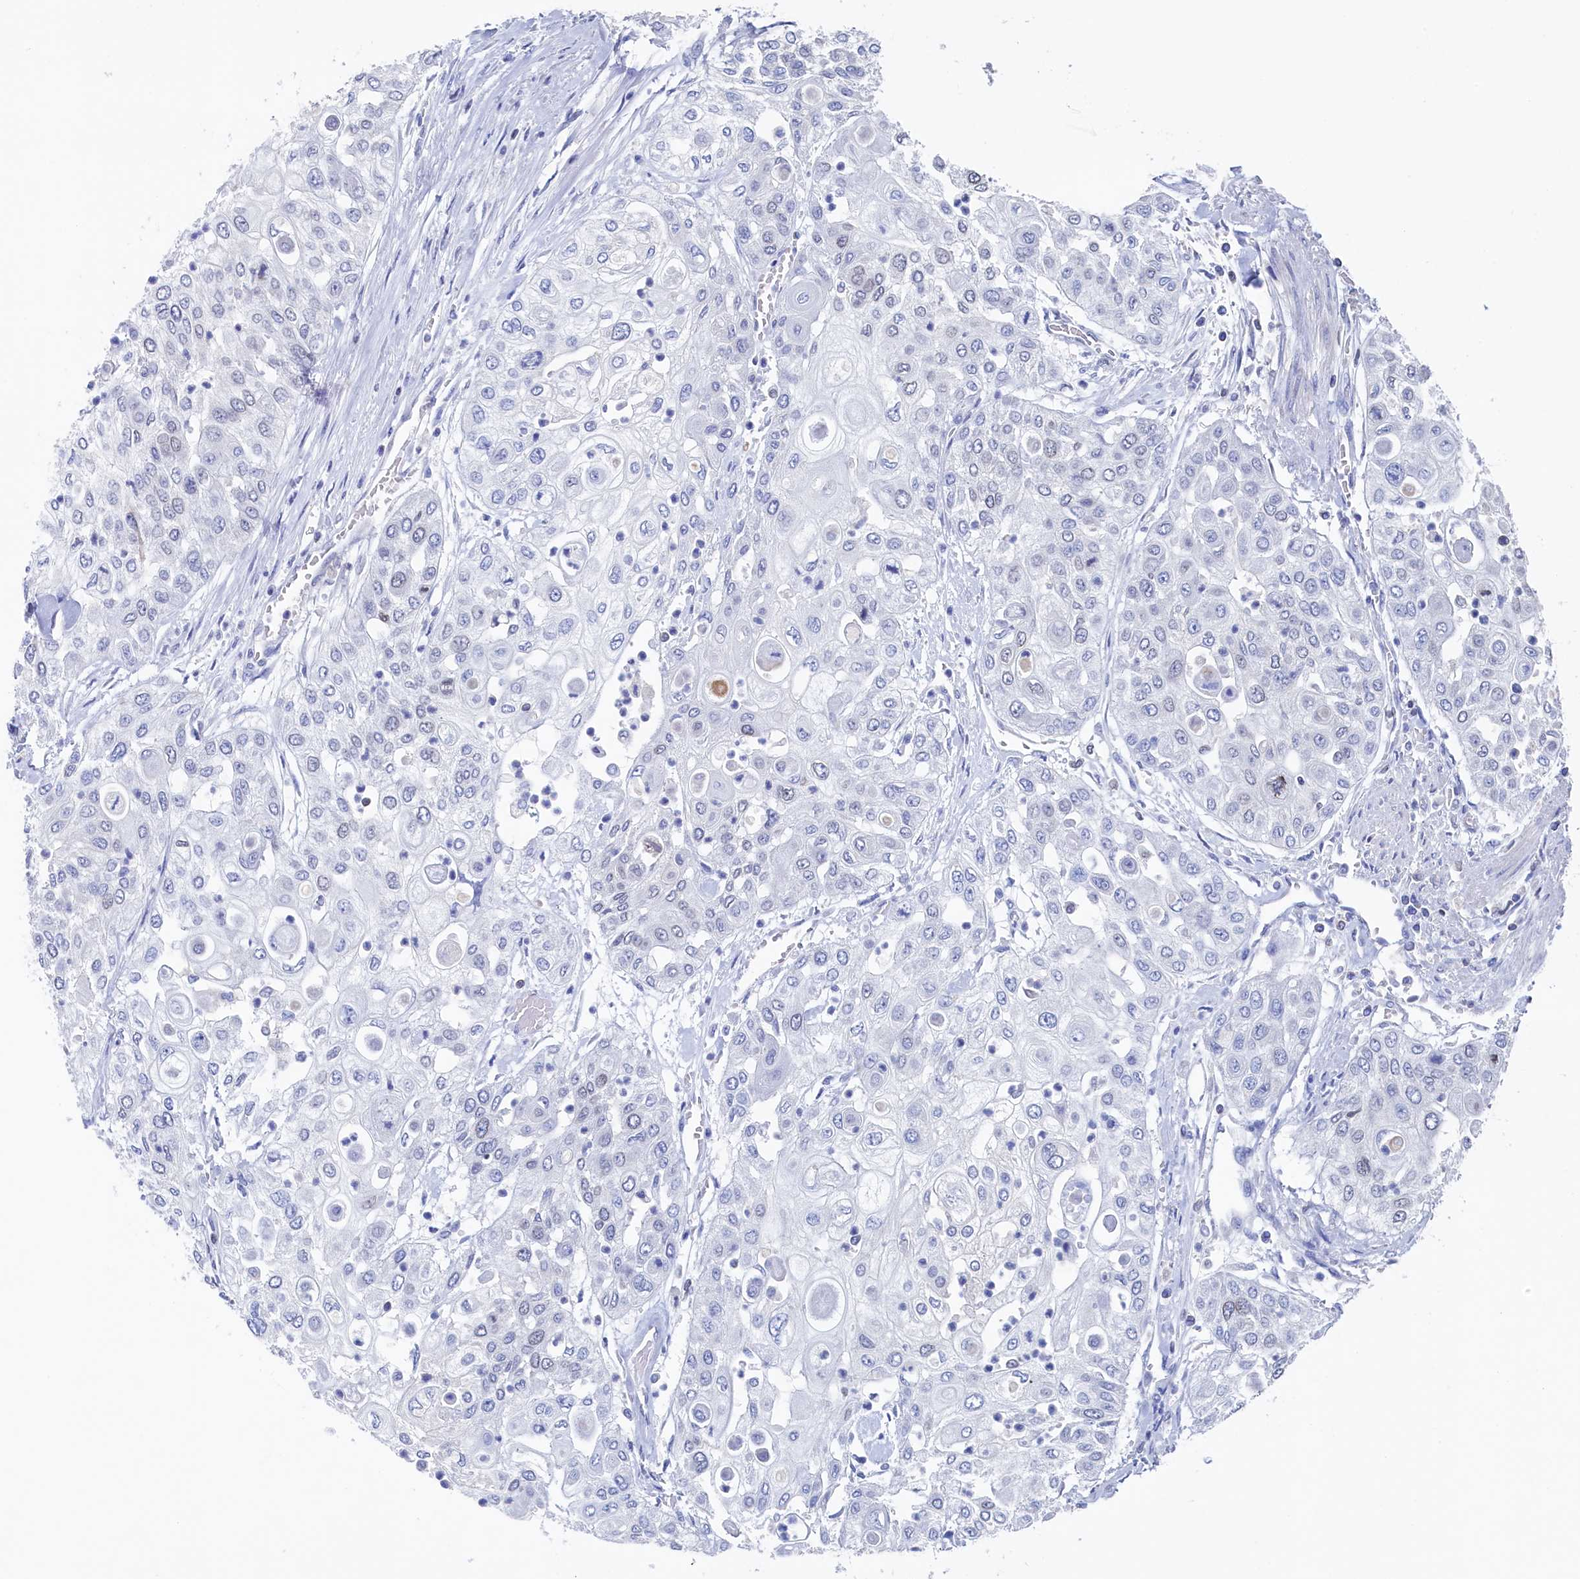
{"staining": {"intensity": "negative", "quantity": "none", "location": "none"}, "tissue": "urothelial cancer", "cell_type": "Tumor cells", "image_type": "cancer", "snomed": [{"axis": "morphology", "description": "Urothelial carcinoma, High grade"}, {"axis": "topography", "description": "Urinary bladder"}], "caption": "High magnification brightfield microscopy of urothelial cancer stained with DAB (3,3'-diaminobenzidine) (brown) and counterstained with hematoxylin (blue): tumor cells show no significant staining.", "gene": "C11orf54", "patient": {"sex": "female", "age": 79}}